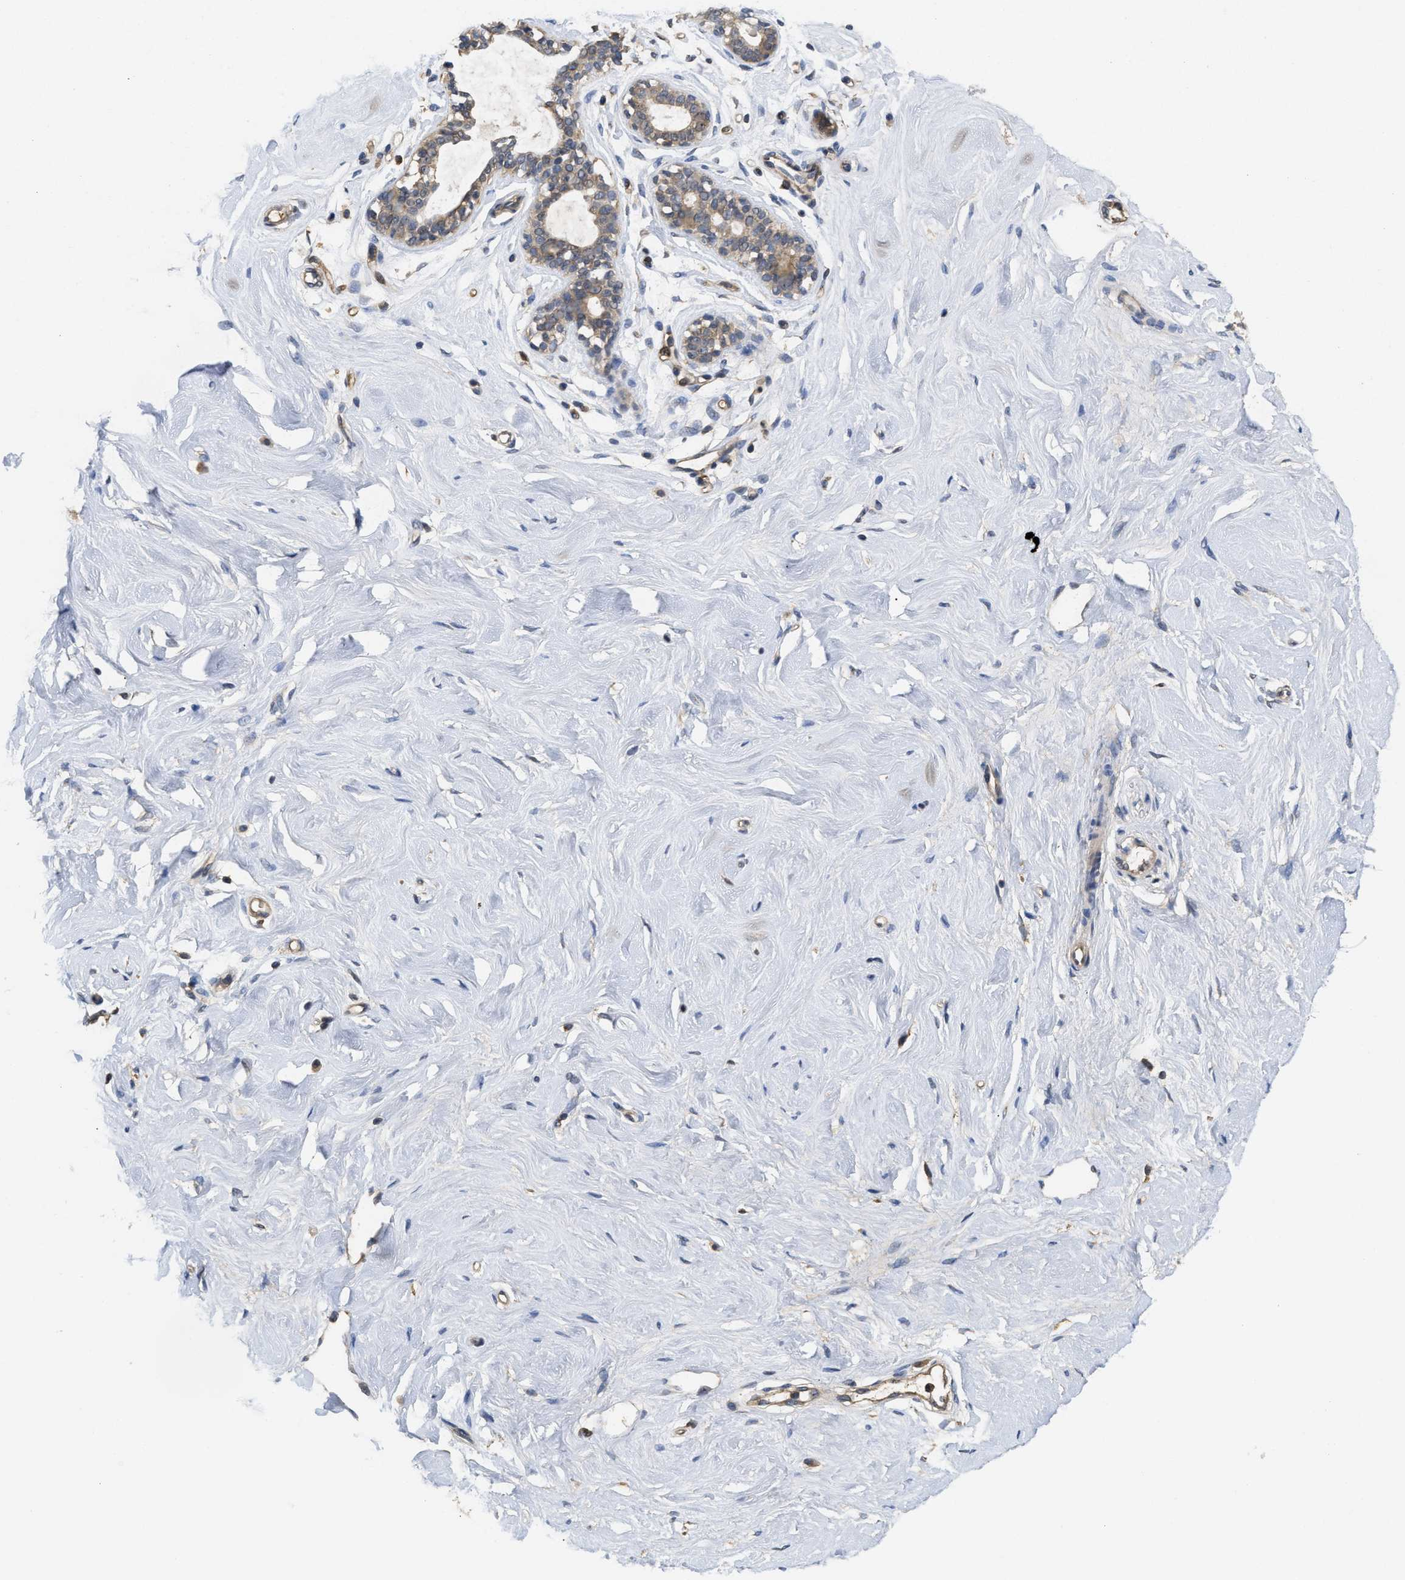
{"staining": {"intensity": "weak", "quantity": ">75%", "location": "cytoplasmic/membranous"}, "tissue": "breast", "cell_type": "Adipocytes", "image_type": "normal", "snomed": [{"axis": "morphology", "description": "Normal tissue, NOS"}, {"axis": "topography", "description": "Breast"}], "caption": "Immunohistochemistry (DAB) staining of normal human breast displays weak cytoplasmic/membranous protein positivity in about >75% of adipocytes.", "gene": "RNF216", "patient": {"sex": "female", "age": 23}}